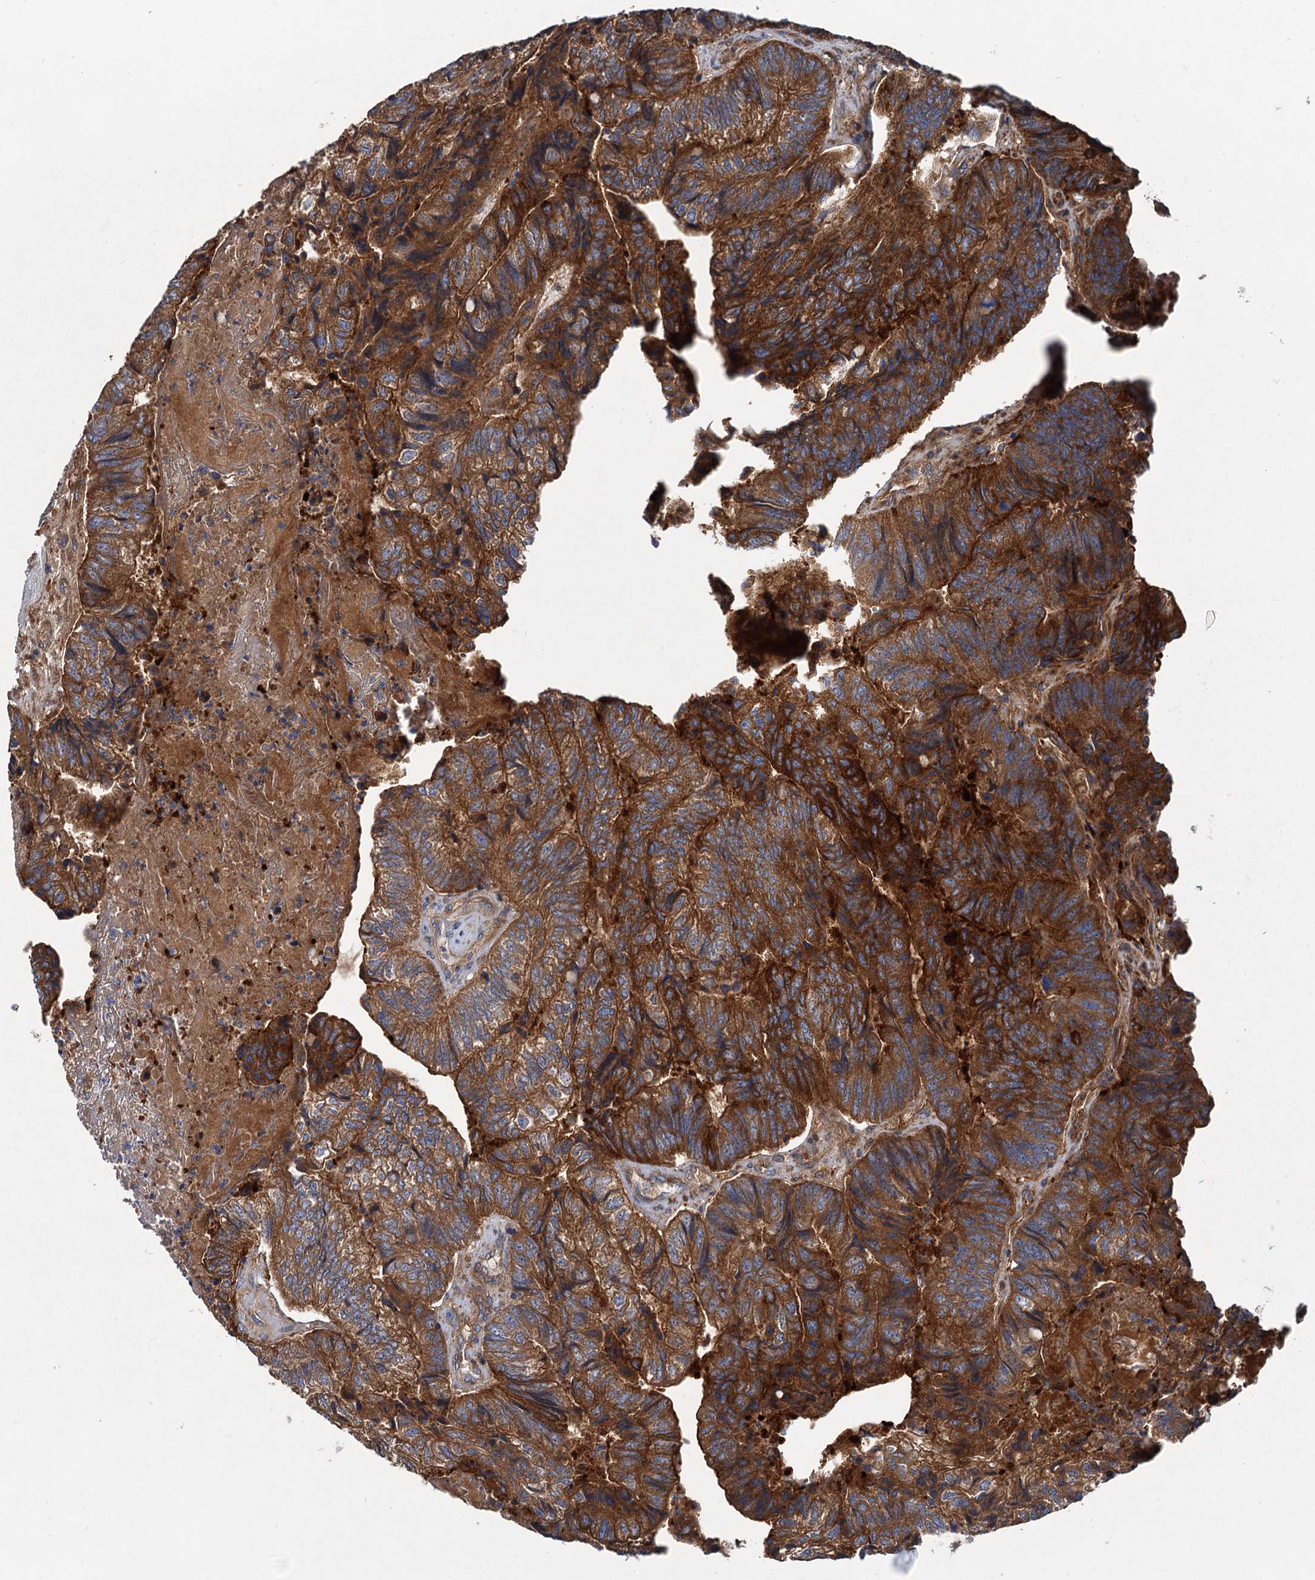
{"staining": {"intensity": "strong", "quantity": ">75%", "location": "cytoplasmic/membranous"}, "tissue": "colorectal cancer", "cell_type": "Tumor cells", "image_type": "cancer", "snomed": [{"axis": "morphology", "description": "Adenocarcinoma, NOS"}, {"axis": "topography", "description": "Colon"}], "caption": "The photomicrograph exhibits a brown stain indicating the presence of a protein in the cytoplasmic/membranous of tumor cells in colorectal adenocarcinoma.", "gene": "ALKBH7", "patient": {"sex": "female", "age": 67}}